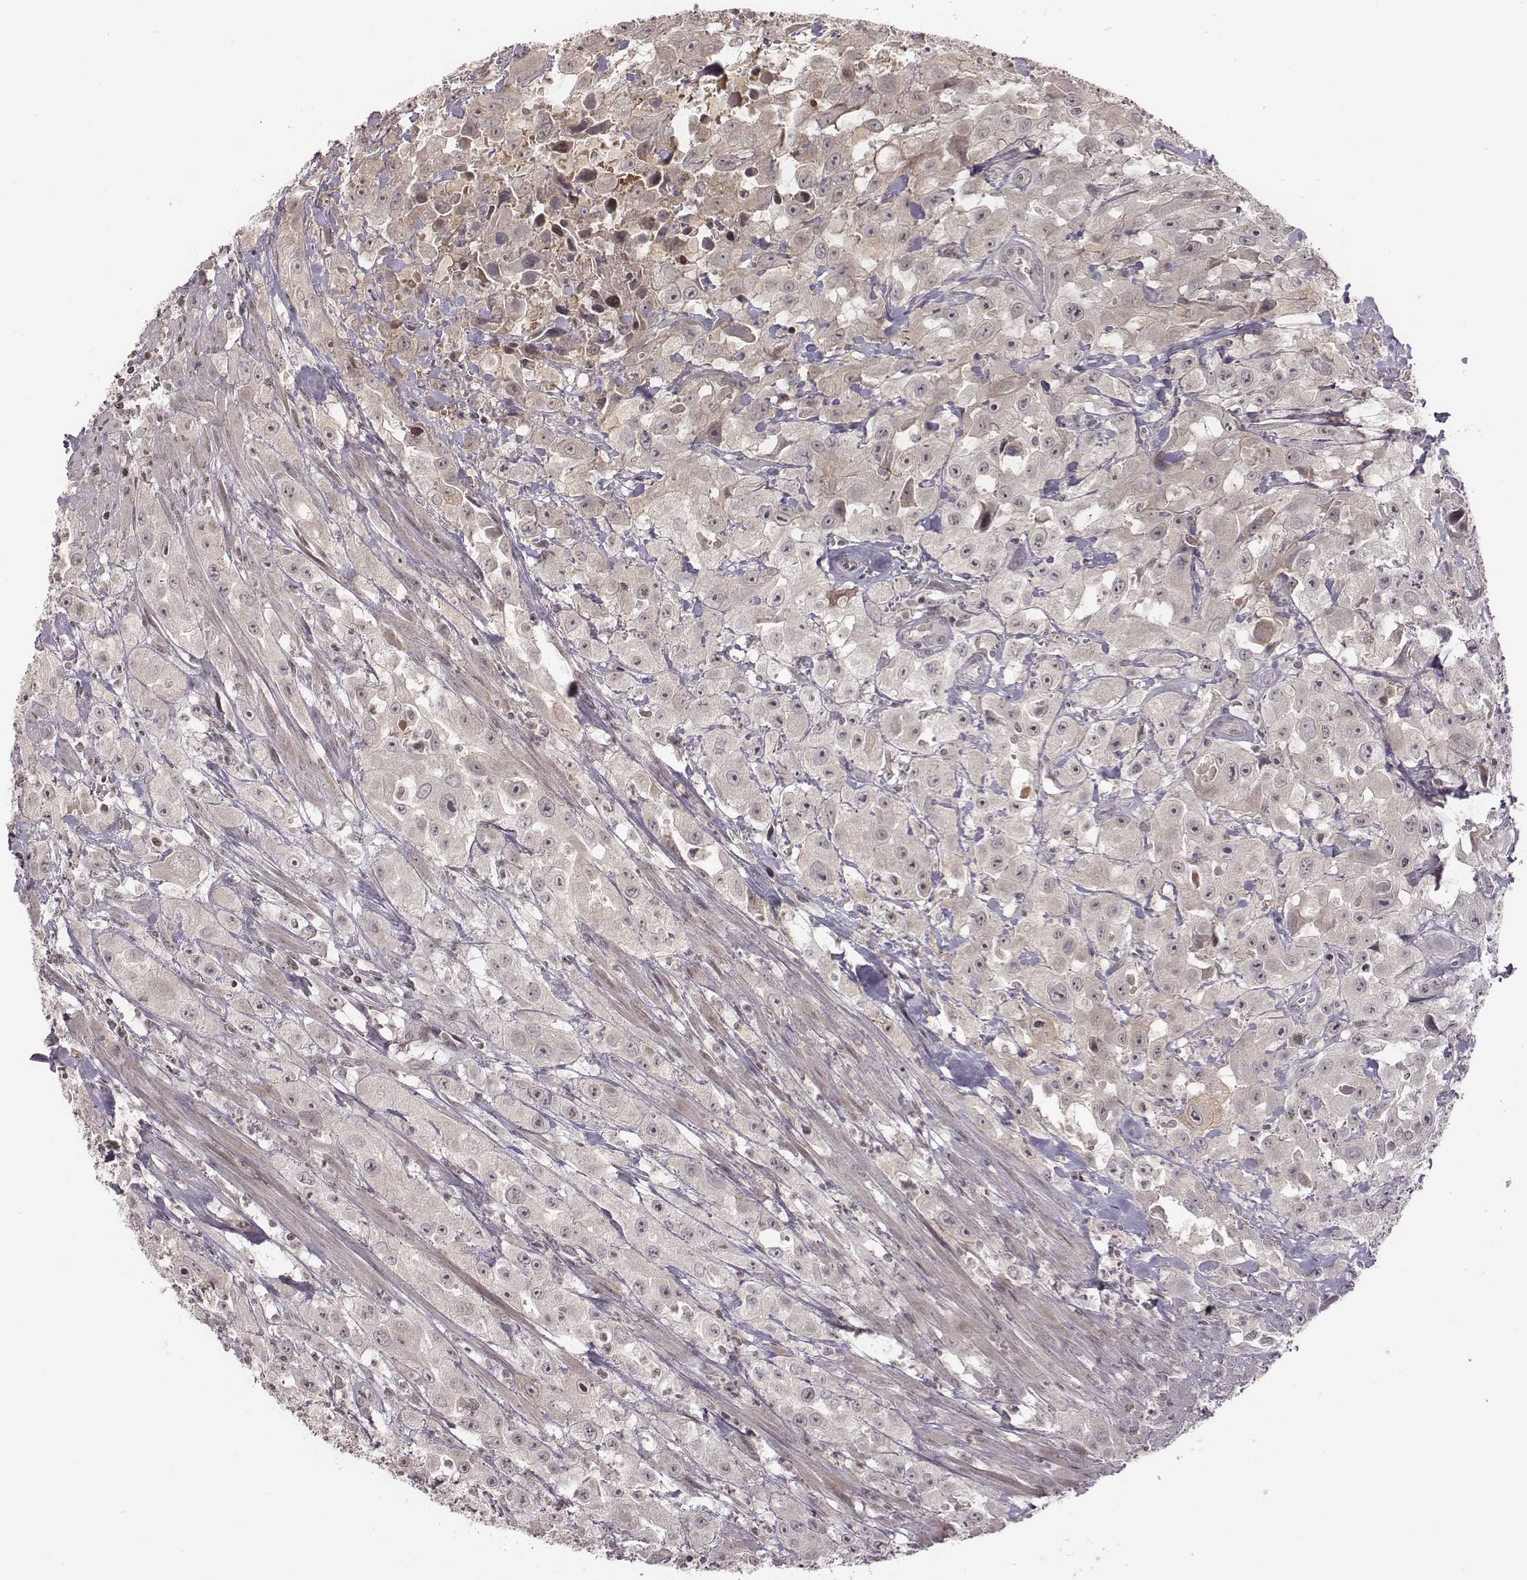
{"staining": {"intensity": "negative", "quantity": "none", "location": "none"}, "tissue": "urothelial cancer", "cell_type": "Tumor cells", "image_type": "cancer", "snomed": [{"axis": "morphology", "description": "Urothelial carcinoma, High grade"}, {"axis": "topography", "description": "Urinary bladder"}], "caption": "Photomicrograph shows no significant protein expression in tumor cells of urothelial carcinoma (high-grade). (Stains: DAB immunohistochemistry (IHC) with hematoxylin counter stain, Microscopy: brightfield microscopy at high magnification).", "gene": "GRM4", "patient": {"sex": "male", "age": 79}}